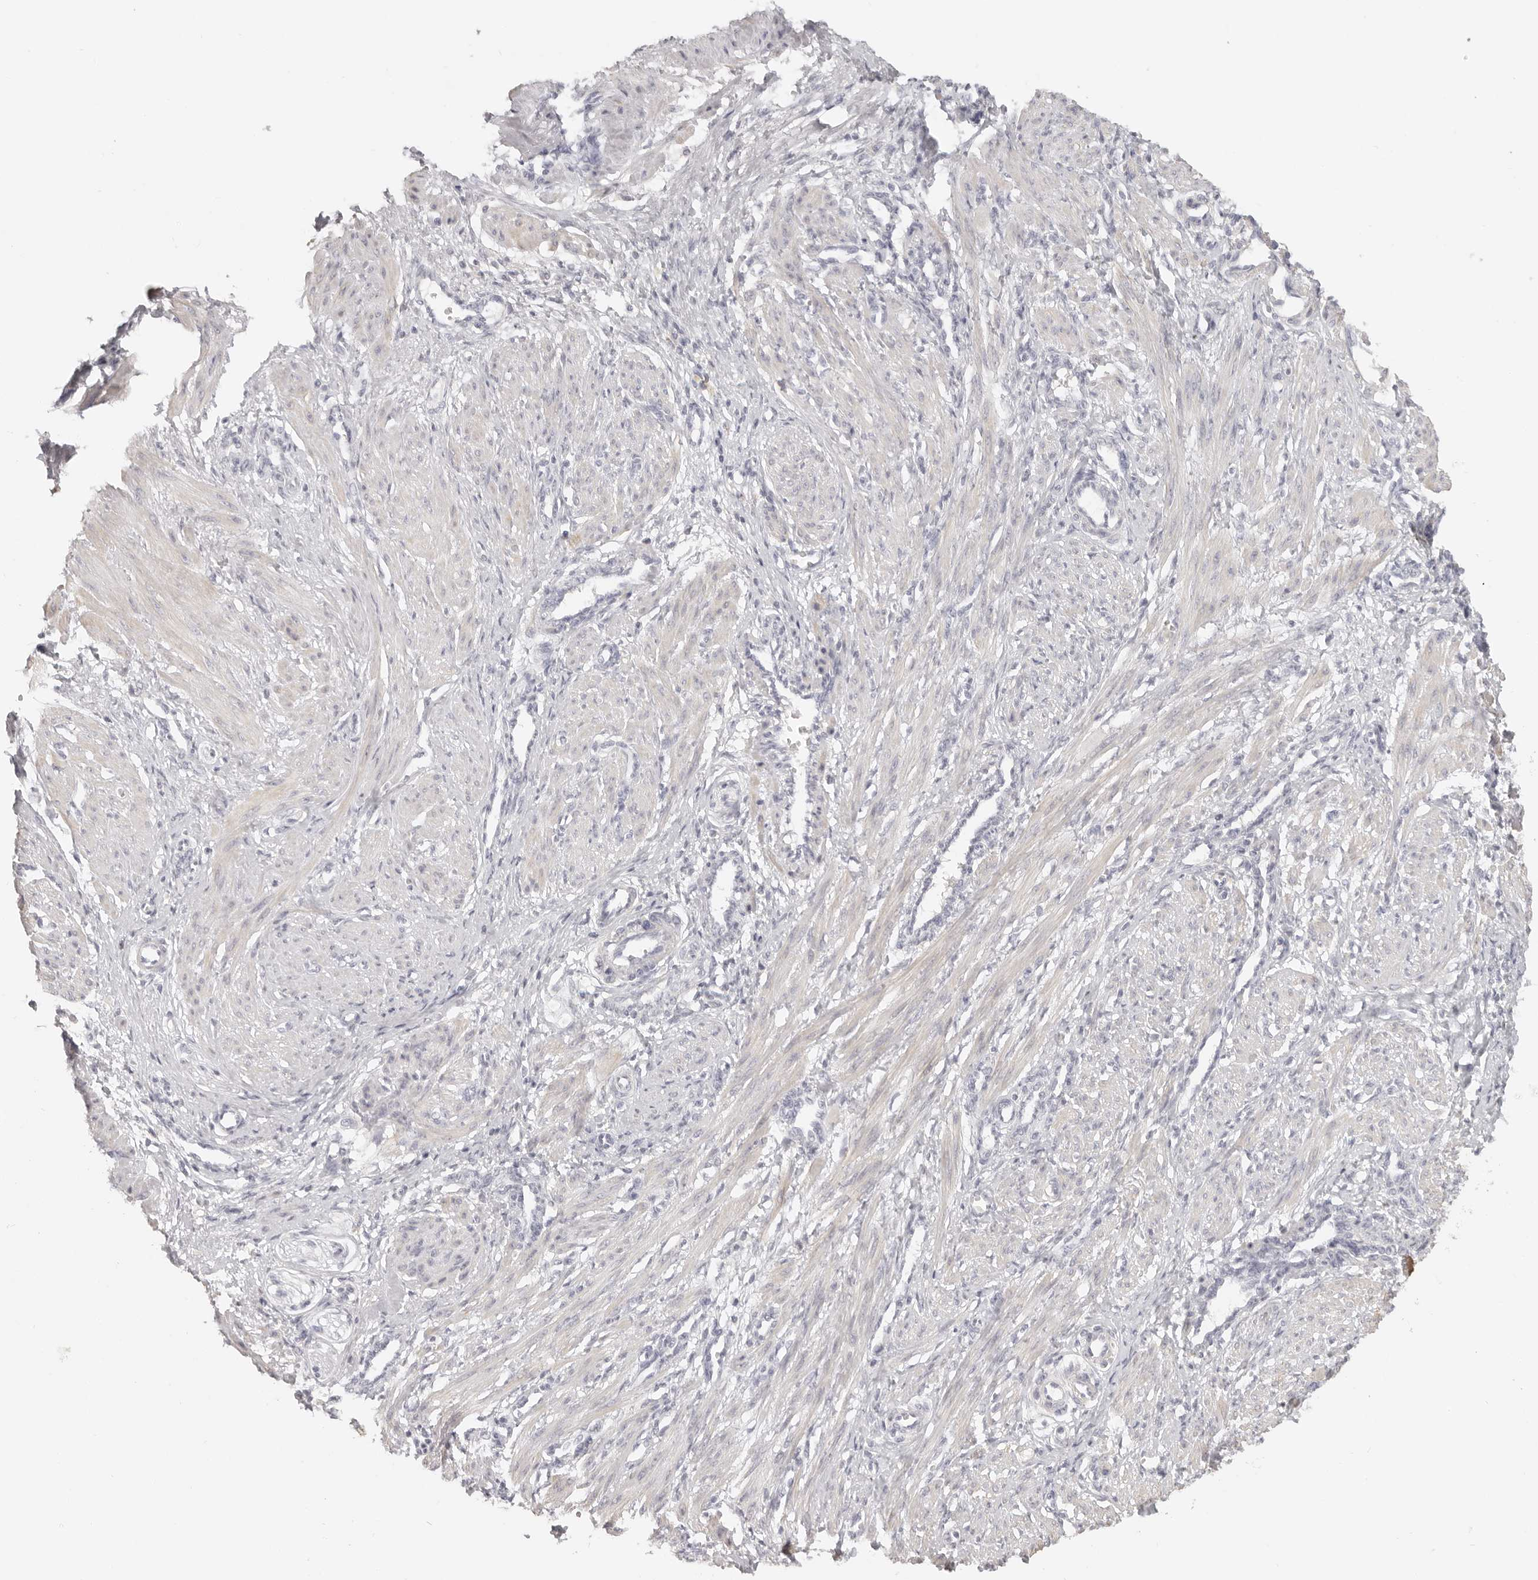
{"staining": {"intensity": "negative", "quantity": "none", "location": "none"}, "tissue": "smooth muscle", "cell_type": "Smooth muscle cells", "image_type": "normal", "snomed": [{"axis": "morphology", "description": "Normal tissue, NOS"}, {"axis": "topography", "description": "Endometrium"}], "caption": "Smooth muscle cells are negative for brown protein staining in normal smooth muscle. (DAB (3,3'-diaminobenzidine) immunohistochemistry, high magnification).", "gene": "RXFP1", "patient": {"sex": "female", "age": 33}}